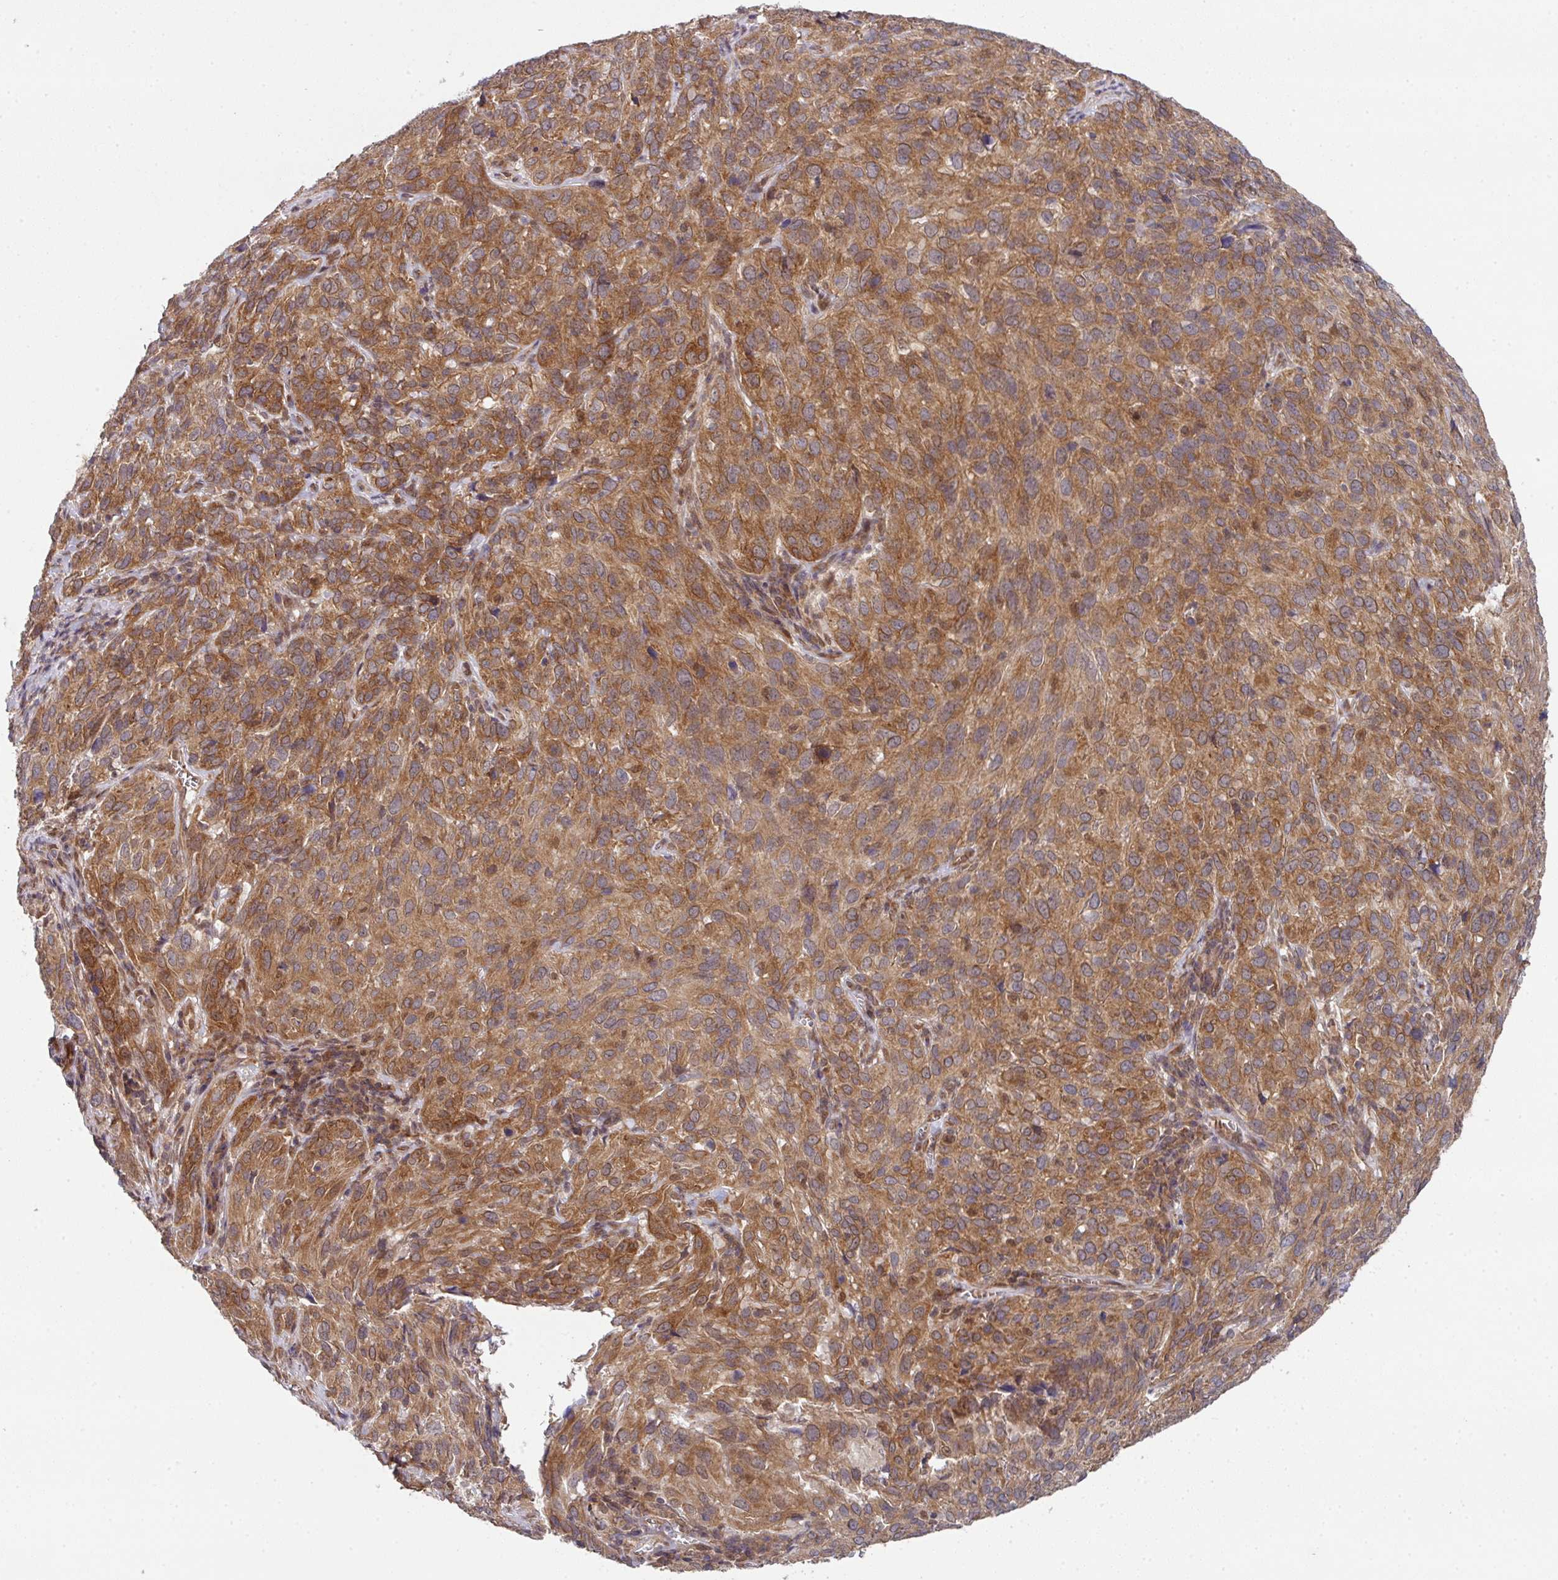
{"staining": {"intensity": "moderate", "quantity": ">75%", "location": "cytoplasmic/membranous"}, "tissue": "cervical cancer", "cell_type": "Tumor cells", "image_type": "cancer", "snomed": [{"axis": "morphology", "description": "Squamous cell carcinoma, NOS"}, {"axis": "topography", "description": "Cervix"}], "caption": "This is a photomicrograph of IHC staining of cervical squamous cell carcinoma, which shows moderate expression in the cytoplasmic/membranous of tumor cells.", "gene": "CAMLG", "patient": {"sex": "female", "age": 51}}